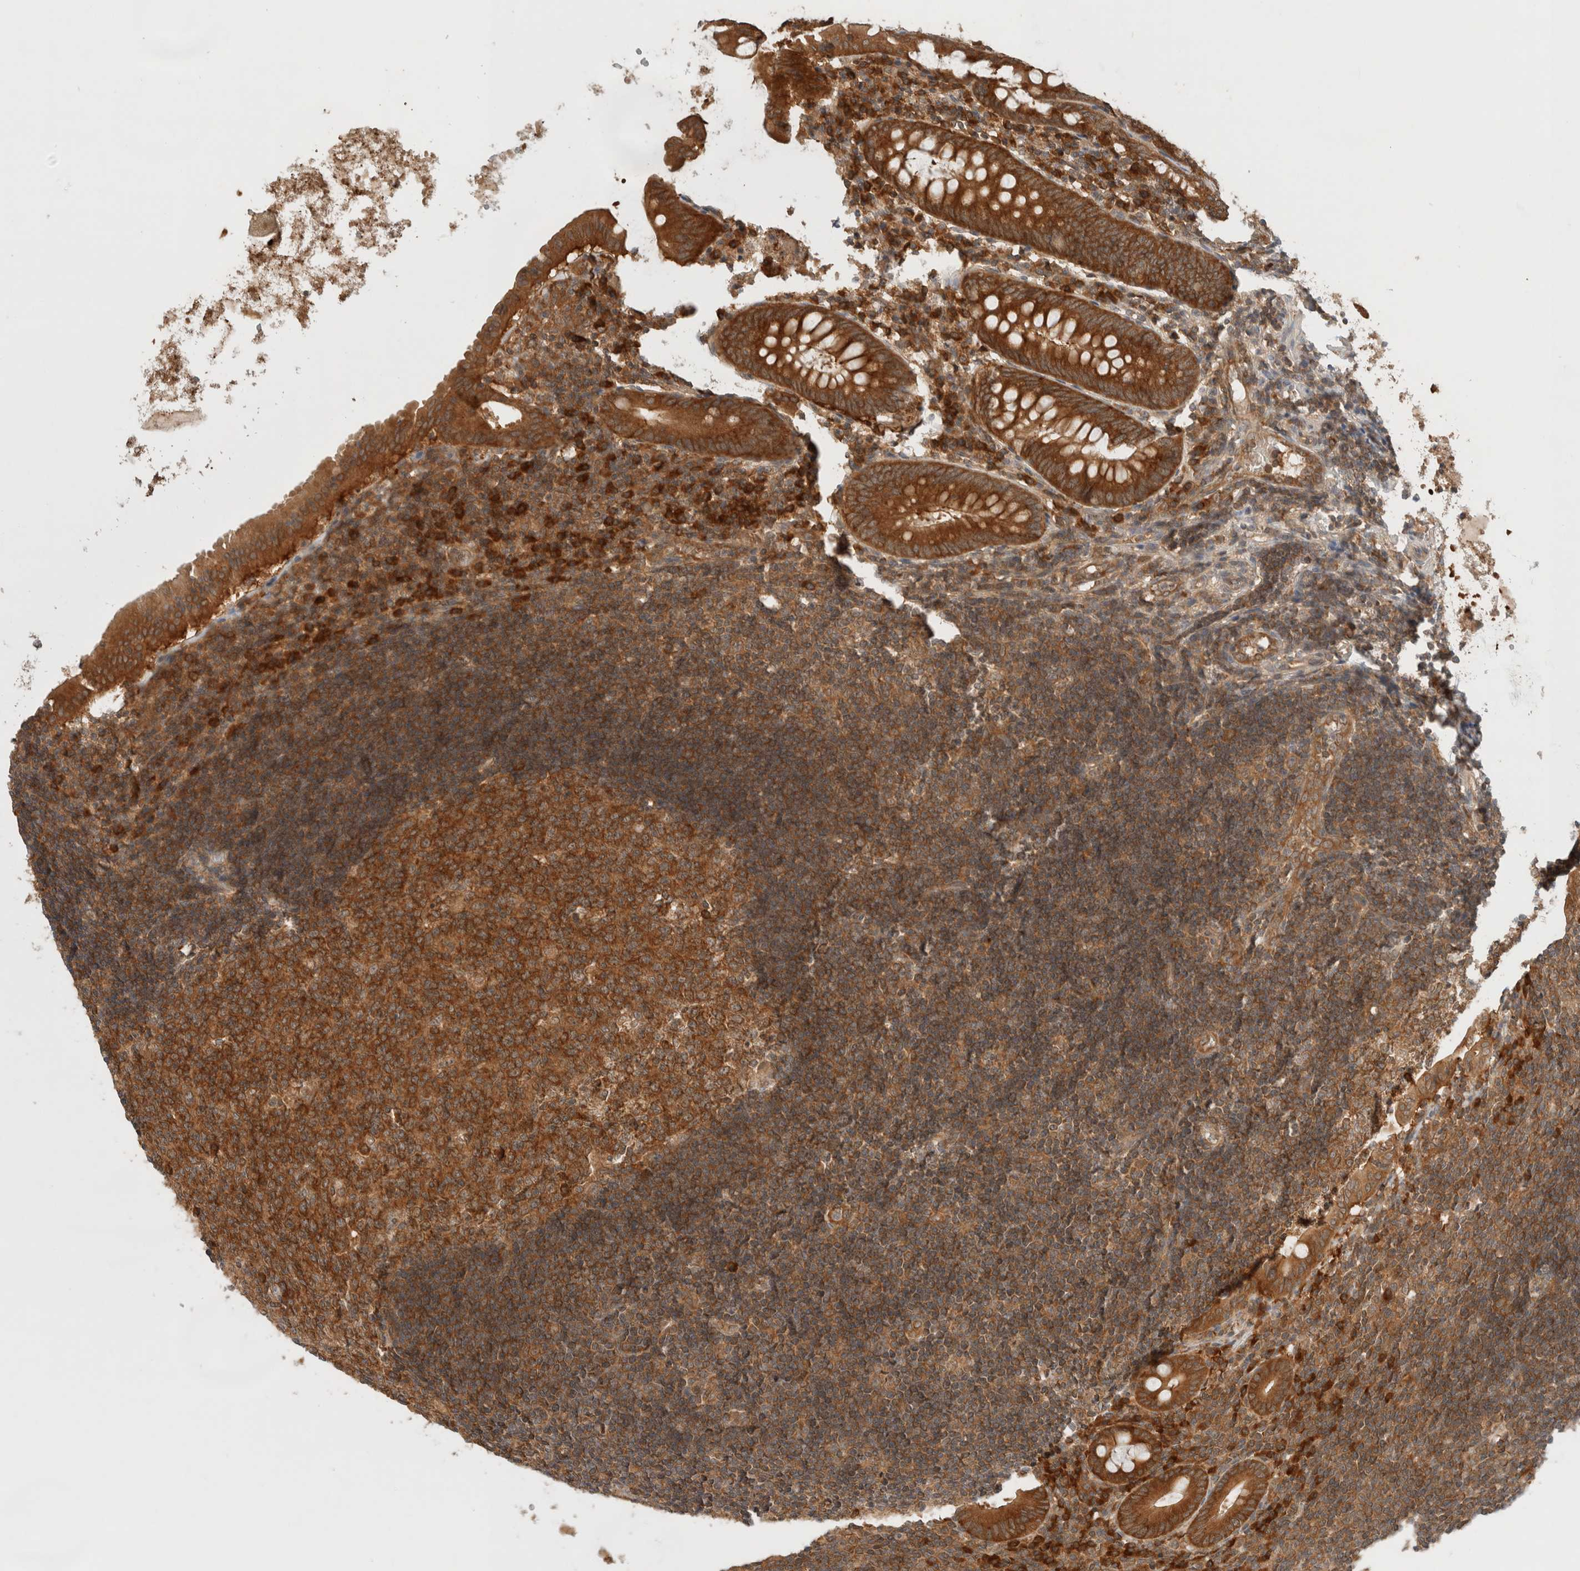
{"staining": {"intensity": "strong", "quantity": ">75%", "location": "cytoplasmic/membranous"}, "tissue": "appendix", "cell_type": "Glandular cells", "image_type": "normal", "snomed": [{"axis": "morphology", "description": "Normal tissue, NOS"}, {"axis": "topography", "description": "Appendix"}], "caption": "Protein staining of benign appendix shows strong cytoplasmic/membranous staining in about >75% of glandular cells. (DAB (3,3'-diaminobenzidine) = brown stain, brightfield microscopy at high magnification).", "gene": "ARFGEF2", "patient": {"sex": "female", "age": 54}}